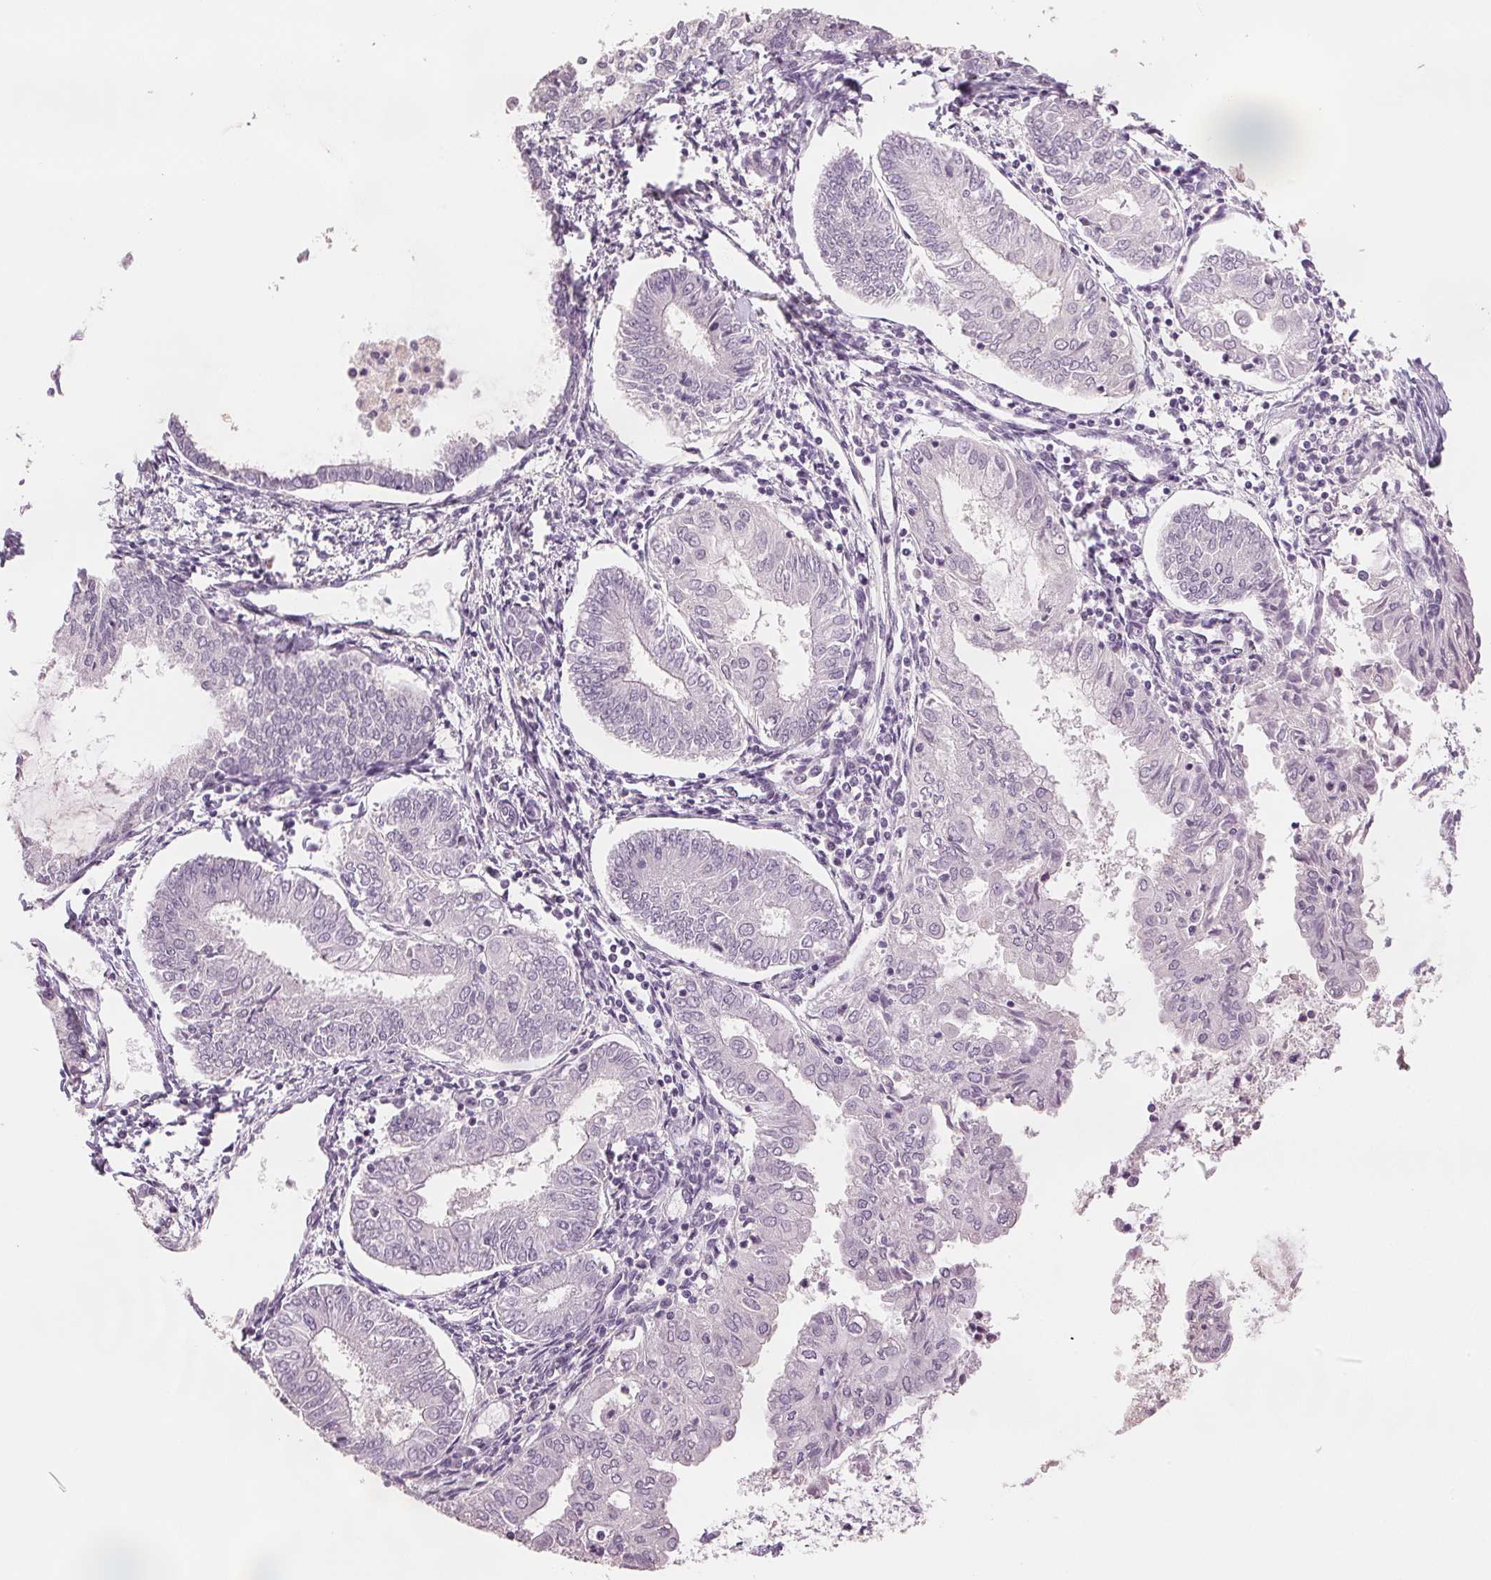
{"staining": {"intensity": "negative", "quantity": "none", "location": "none"}, "tissue": "endometrial cancer", "cell_type": "Tumor cells", "image_type": "cancer", "snomed": [{"axis": "morphology", "description": "Adenocarcinoma, NOS"}, {"axis": "topography", "description": "Endometrium"}], "caption": "This is an immunohistochemistry (IHC) histopathology image of endometrial adenocarcinoma. There is no expression in tumor cells.", "gene": "SCGN", "patient": {"sex": "female", "age": 68}}